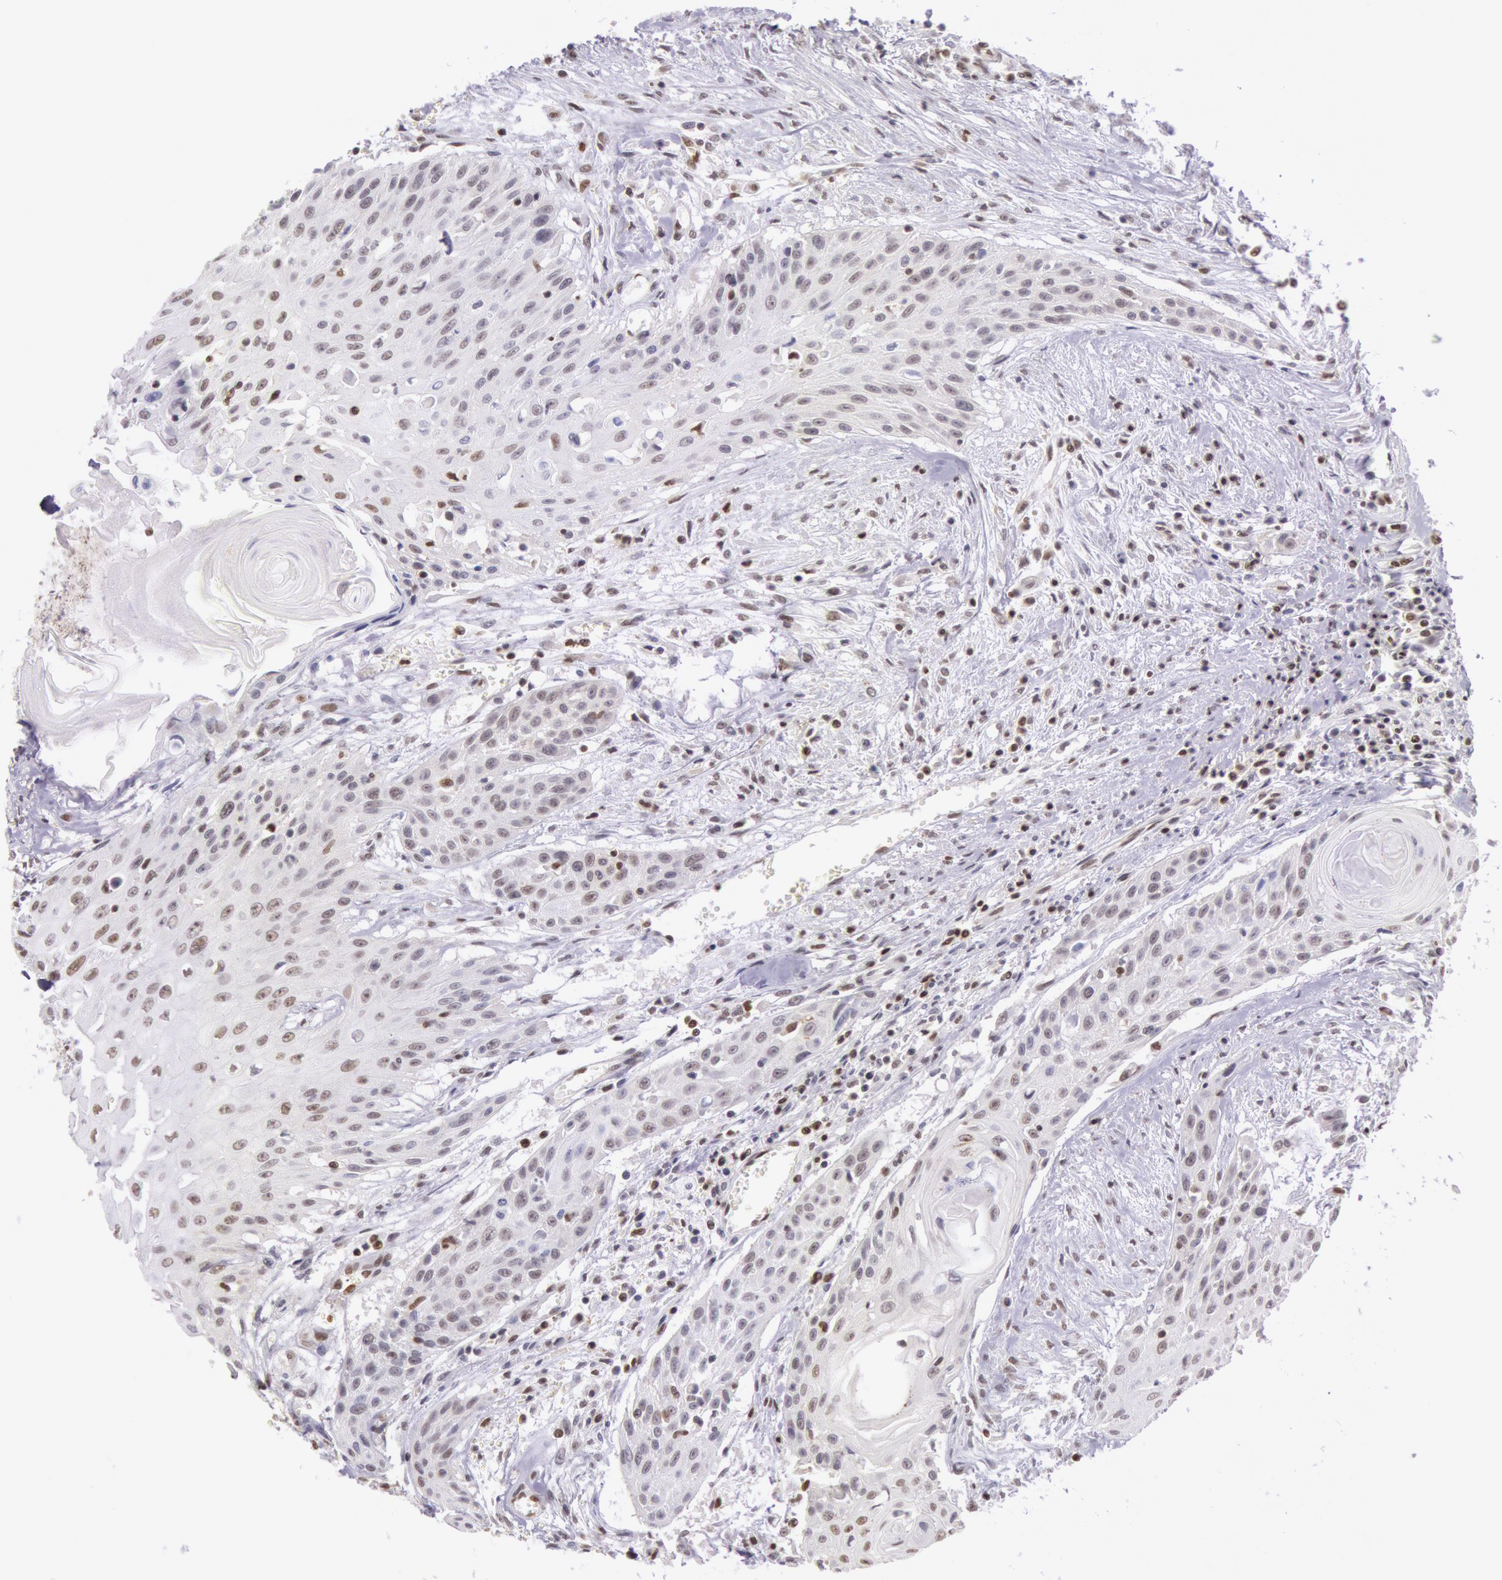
{"staining": {"intensity": "moderate", "quantity": ">75%", "location": "nuclear"}, "tissue": "head and neck cancer", "cell_type": "Tumor cells", "image_type": "cancer", "snomed": [{"axis": "morphology", "description": "Squamous cell carcinoma, NOS"}, {"axis": "morphology", "description": "Squamous cell carcinoma, metastatic, NOS"}, {"axis": "topography", "description": "Lymph node"}, {"axis": "topography", "description": "Salivary gland"}, {"axis": "topography", "description": "Head-Neck"}], "caption": "Immunohistochemical staining of head and neck cancer (metastatic squamous cell carcinoma) reveals medium levels of moderate nuclear expression in approximately >75% of tumor cells.", "gene": "ESS2", "patient": {"sex": "female", "age": 74}}